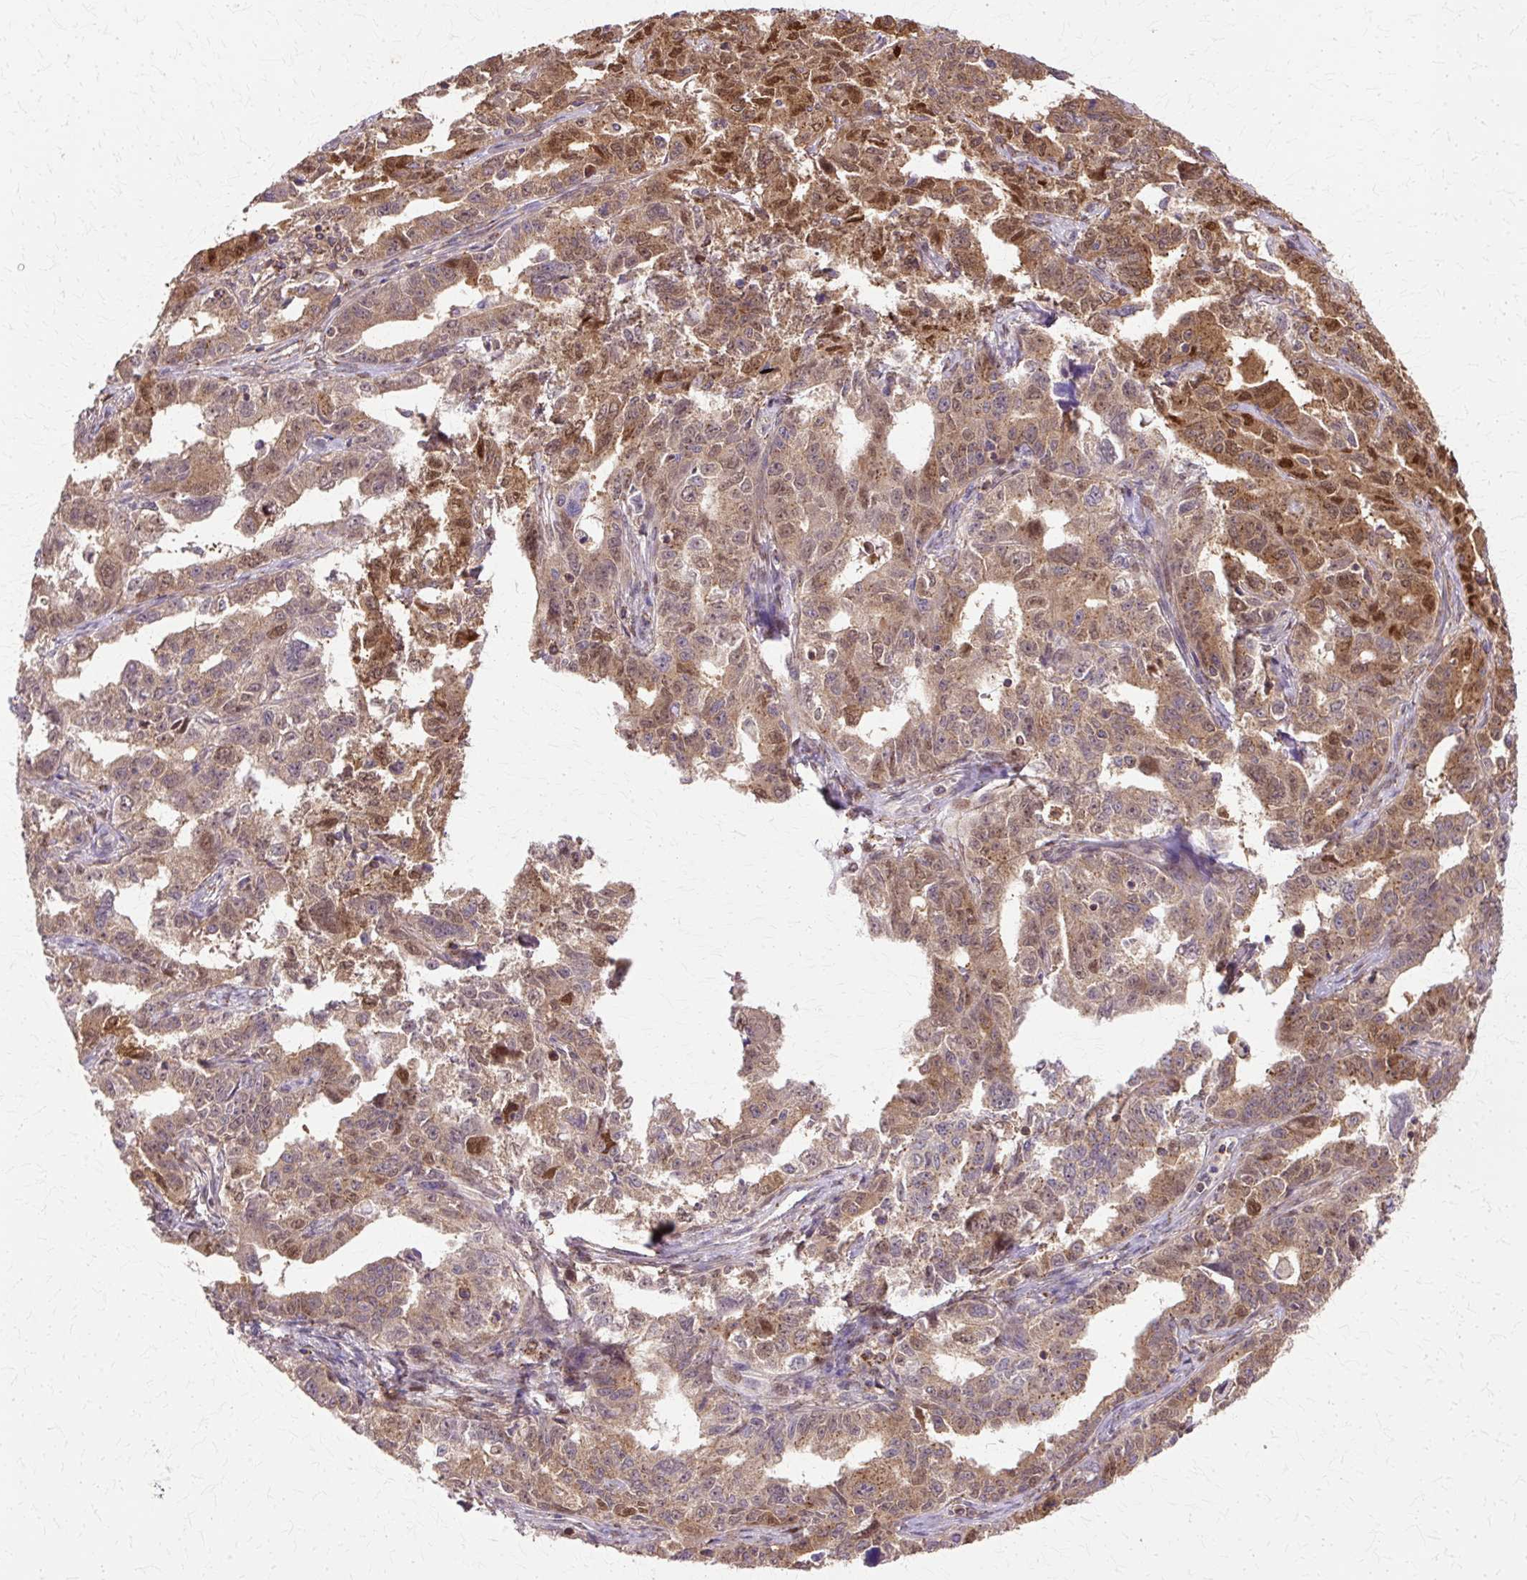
{"staining": {"intensity": "moderate", "quantity": ">75%", "location": "cytoplasmic/membranous,nuclear"}, "tissue": "ovarian cancer", "cell_type": "Tumor cells", "image_type": "cancer", "snomed": [{"axis": "morphology", "description": "Adenocarcinoma, NOS"}, {"axis": "morphology", "description": "Carcinoma, endometroid"}, {"axis": "topography", "description": "Ovary"}], "caption": "An immunohistochemistry (IHC) histopathology image of neoplastic tissue is shown. Protein staining in brown labels moderate cytoplasmic/membranous and nuclear positivity in adenocarcinoma (ovarian) within tumor cells.", "gene": "COPB1", "patient": {"sex": "female", "age": 72}}